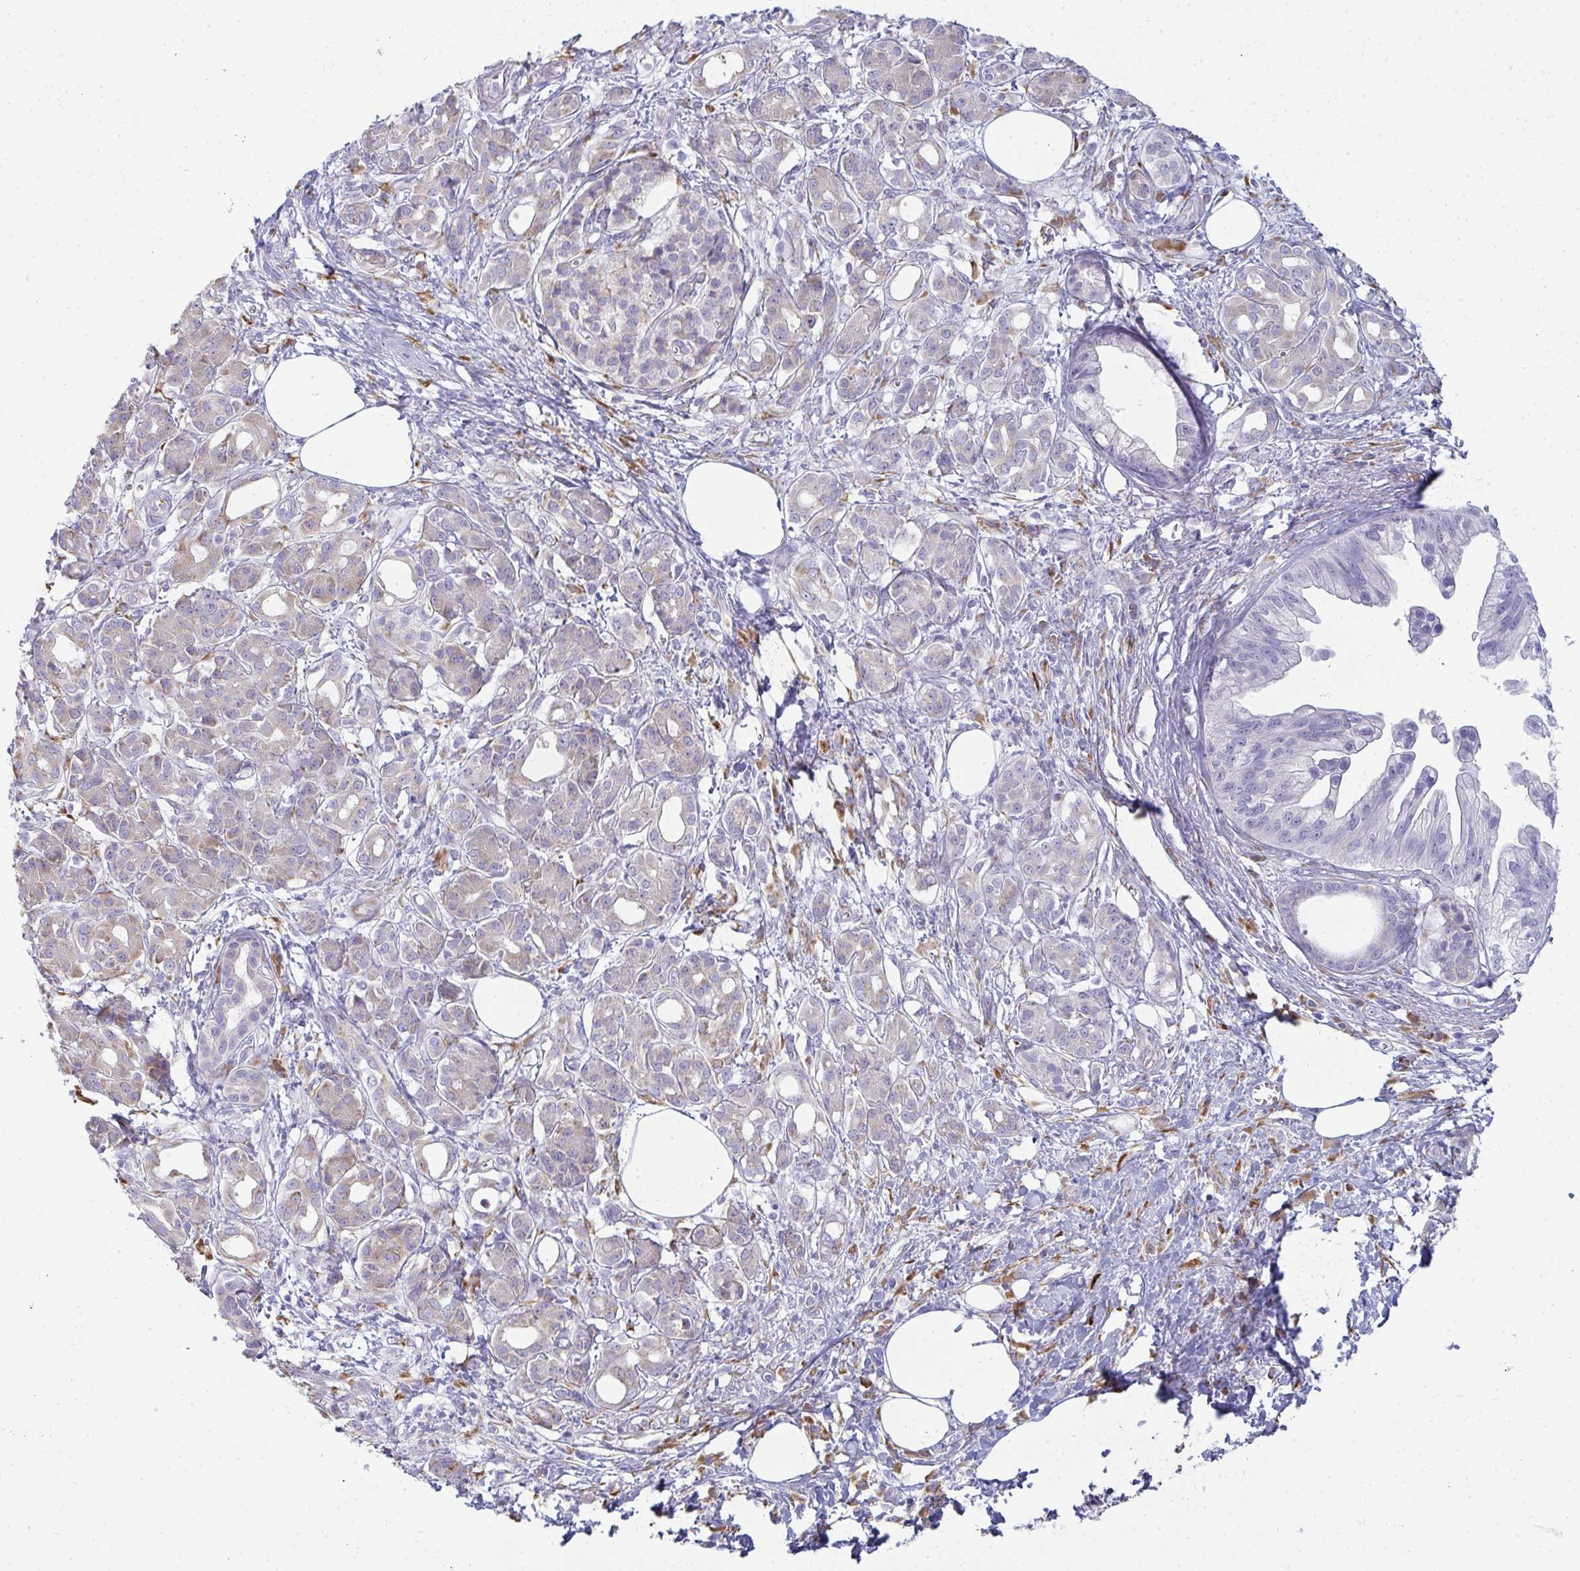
{"staining": {"intensity": "weak", "quantity": "25%-75%", "location": "cytoplasmic/membranous"}, "tissue": "pancreatic cancer", "cell_type": "Tumor cells", "image_type": "cancer", "snomed": [{"axis": "morphology", "description": "Adenocarcinoma, NOS"}, {"axis": "topography", "description": "Pancreas"}], "caption": "Pancreatic adenocarcinoma stained for a protein (brown) reveals weak cytoplasmic/membranous positive expression in about 25%-75% of tumor cells.", "gene": "SHROOM1", "patient": {"sex": "female", "age": 73}}